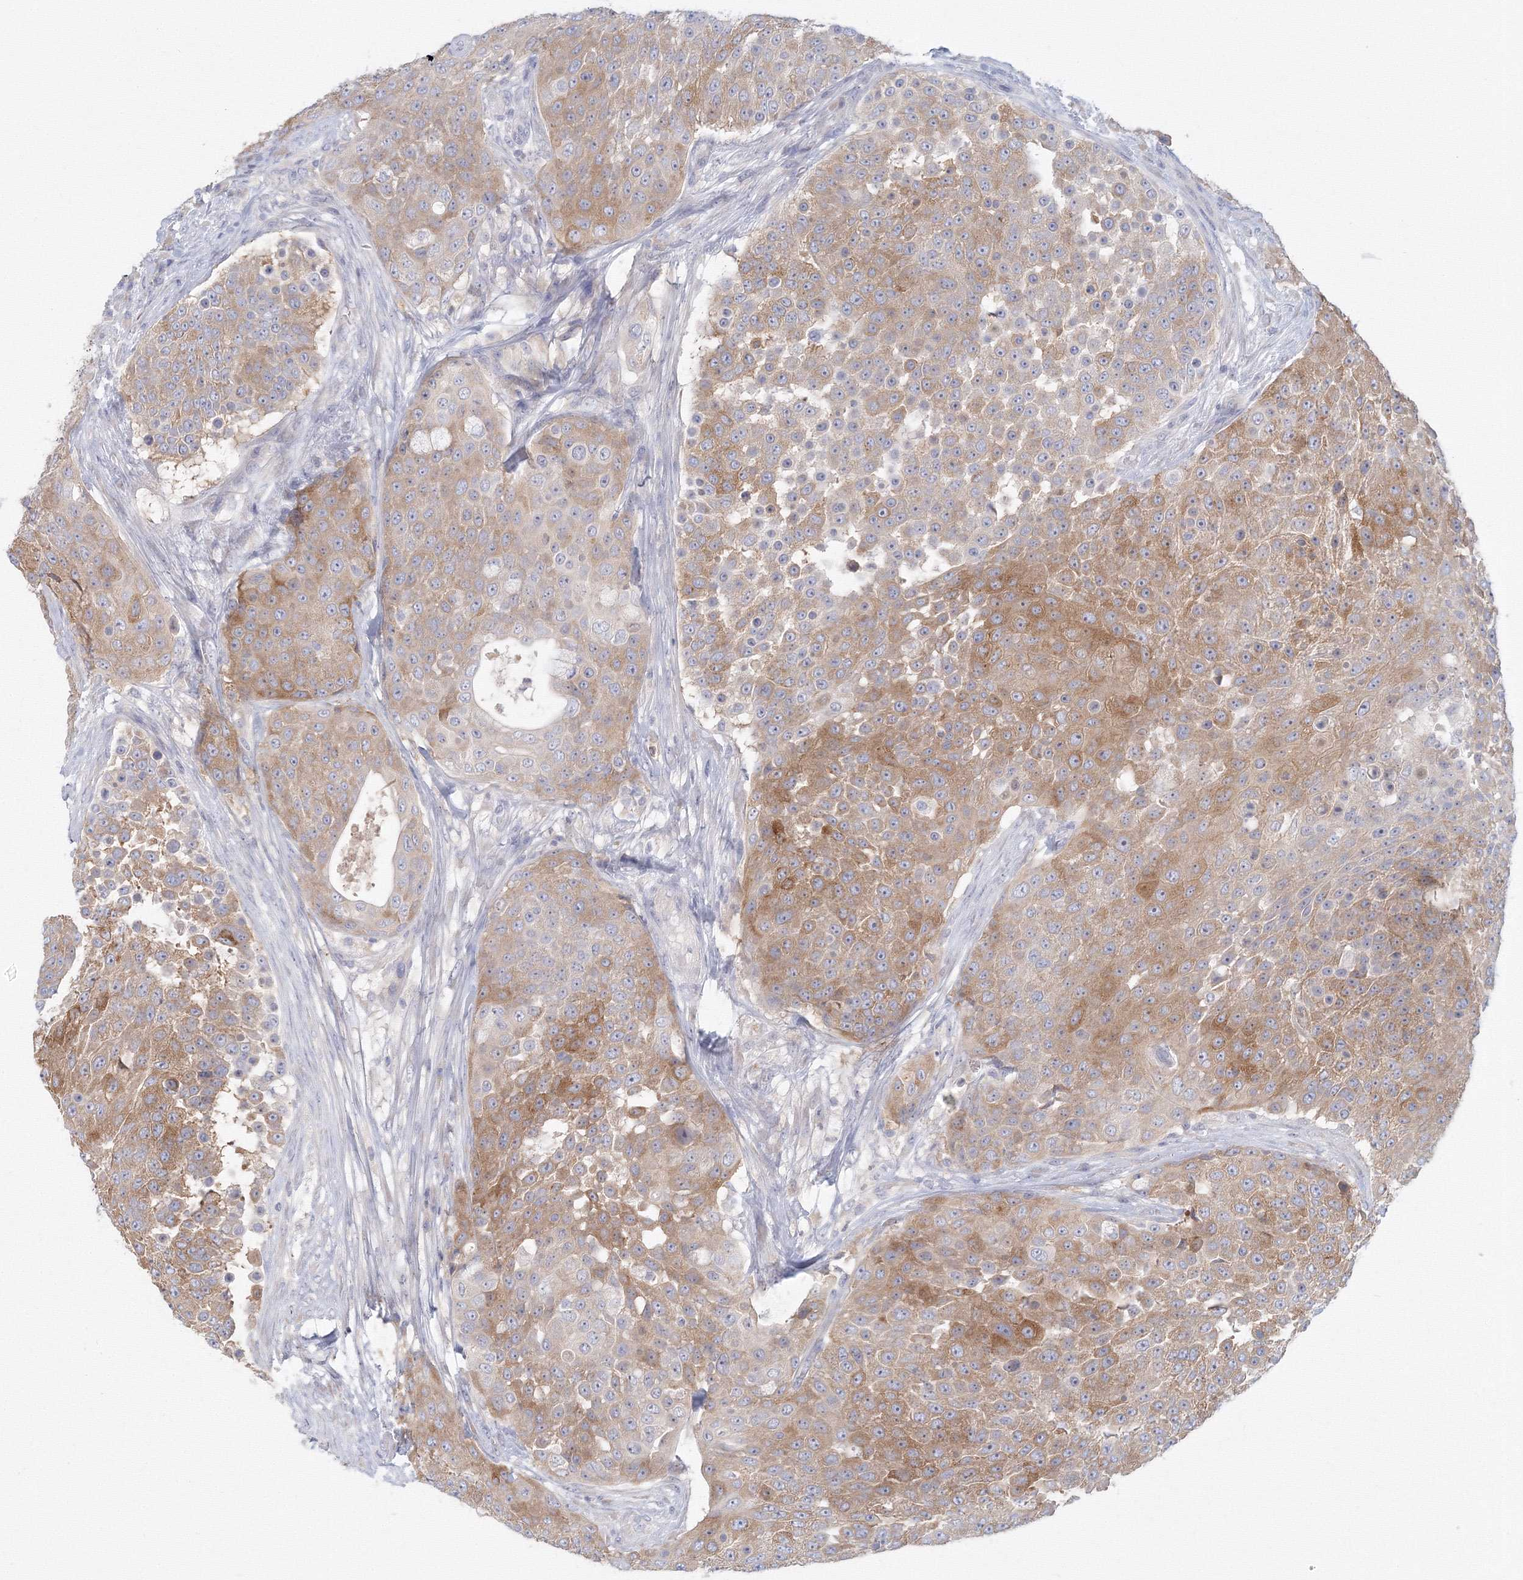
{"staining": {"intensity": "moderate", "quantity": ">75%", "location": "cytoplasmic/membranous"}, "tissue": "urothelial cancer", "cell_type": "Tumor cells", "image_type": "cancer", "snomed": [{"axis": "morphology", "description": "Urothelial carcinoma, High grade"}, {"axis": "topography", "description": "Urinary bladder"}], "caption": "Immunohistochemistry (IHC) of urothelial carcinoma (high-grade) exhibits medium levels of moderate cytoplasmic/membranous staining in about >75% of tumor cells.", "gene": "TACC2", "patient": {"sex": "female", "age": 63}}